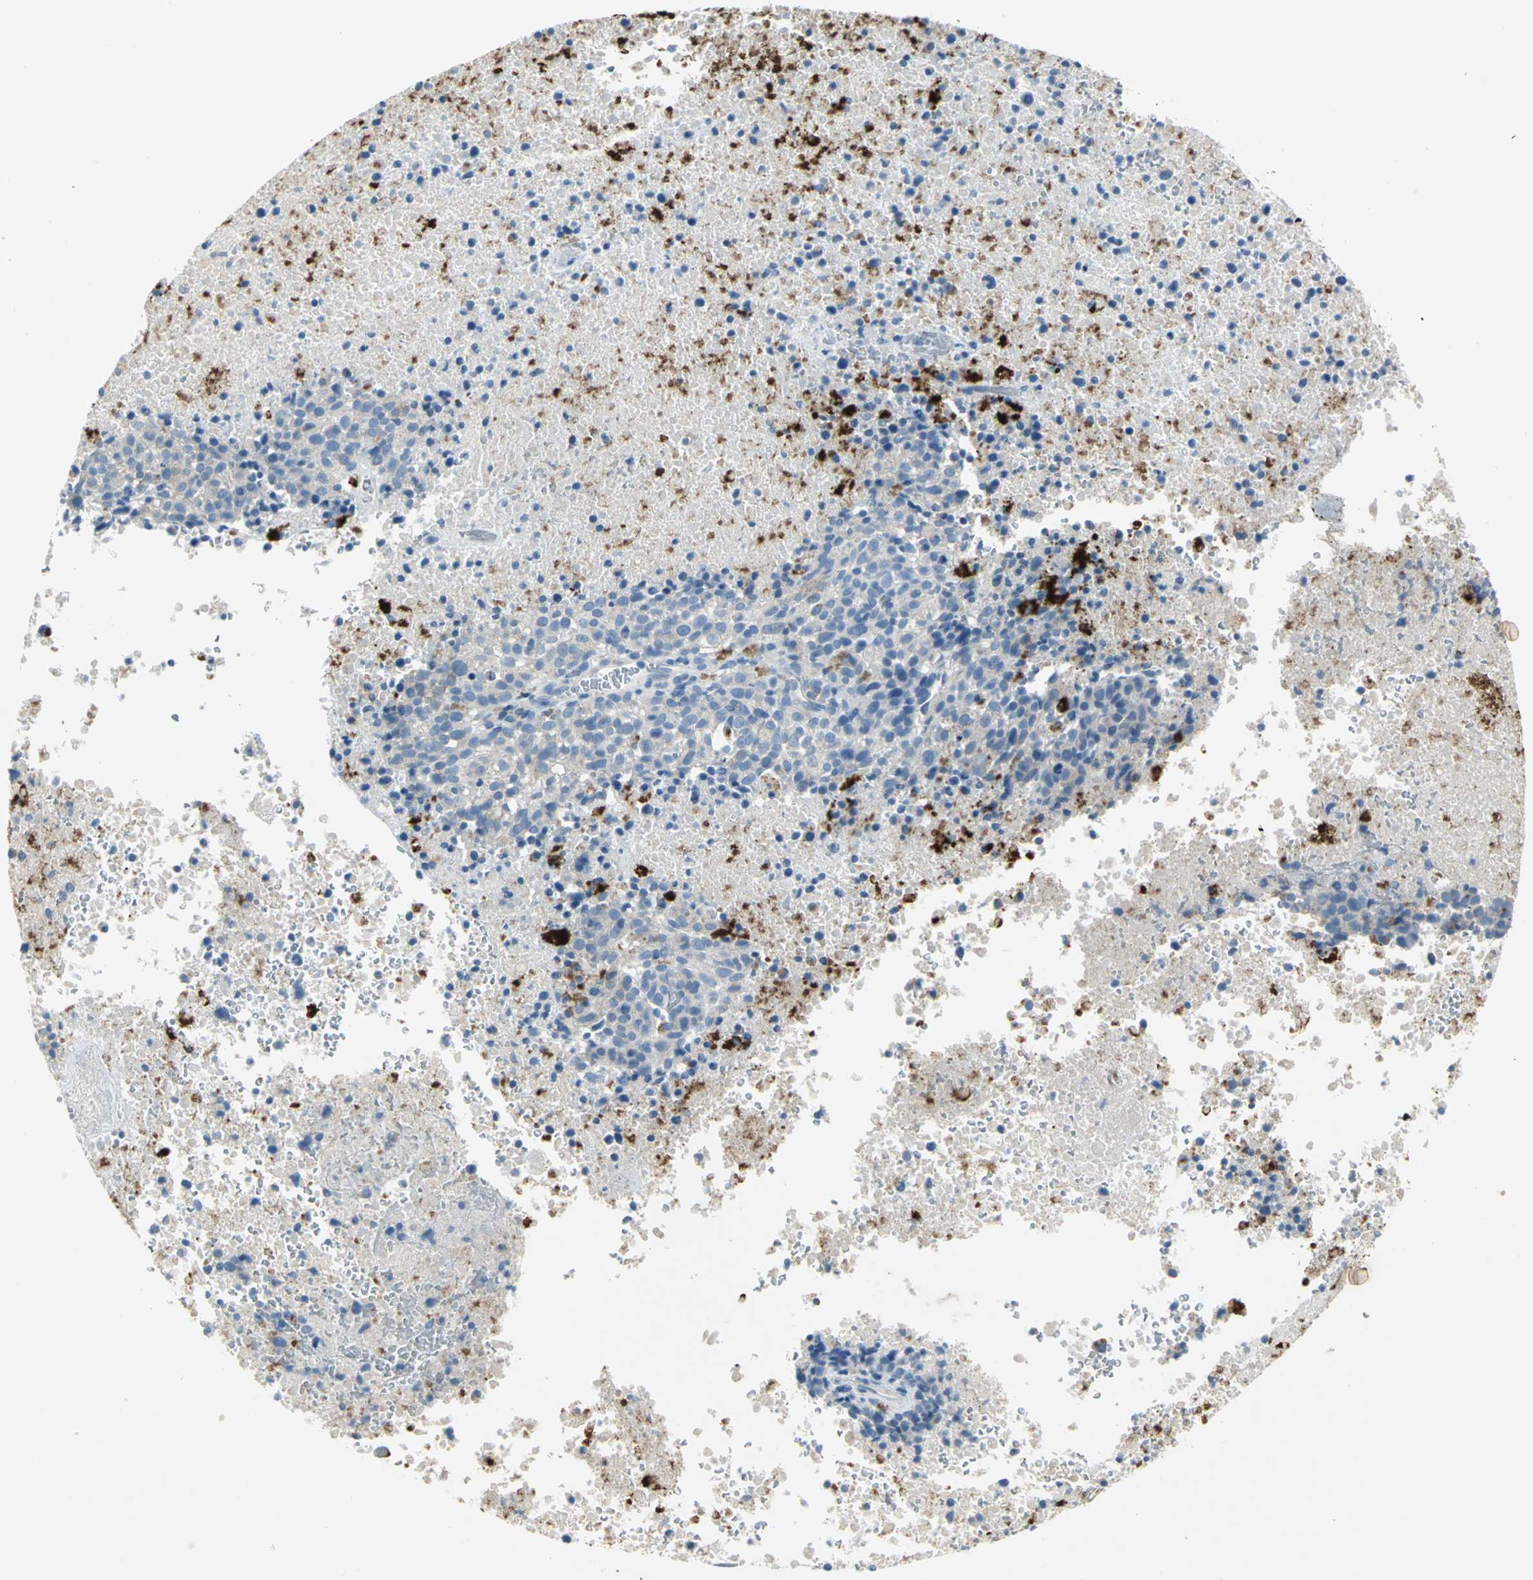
{"staining": {"intensity": "negative", "quantity": "none", "location": "none"}, "tissue": "melanoma", "cell_type": "Tumor cells", "image_type": "cancer", "snomed": [{"axis": "morphology", "description": "Malignant melanoma, Metastatic site"}, {"axis": "topography", "description": "Cerebral cortex"}], "caption": "IHC photomicrograph of neoplastic tissue: malignant melanoma (metastatic site) stained with DAB shows no significant protein expression in tumor cells.", "gene": "PTGDS", "patient": {"sex": "female", "age": 52}}